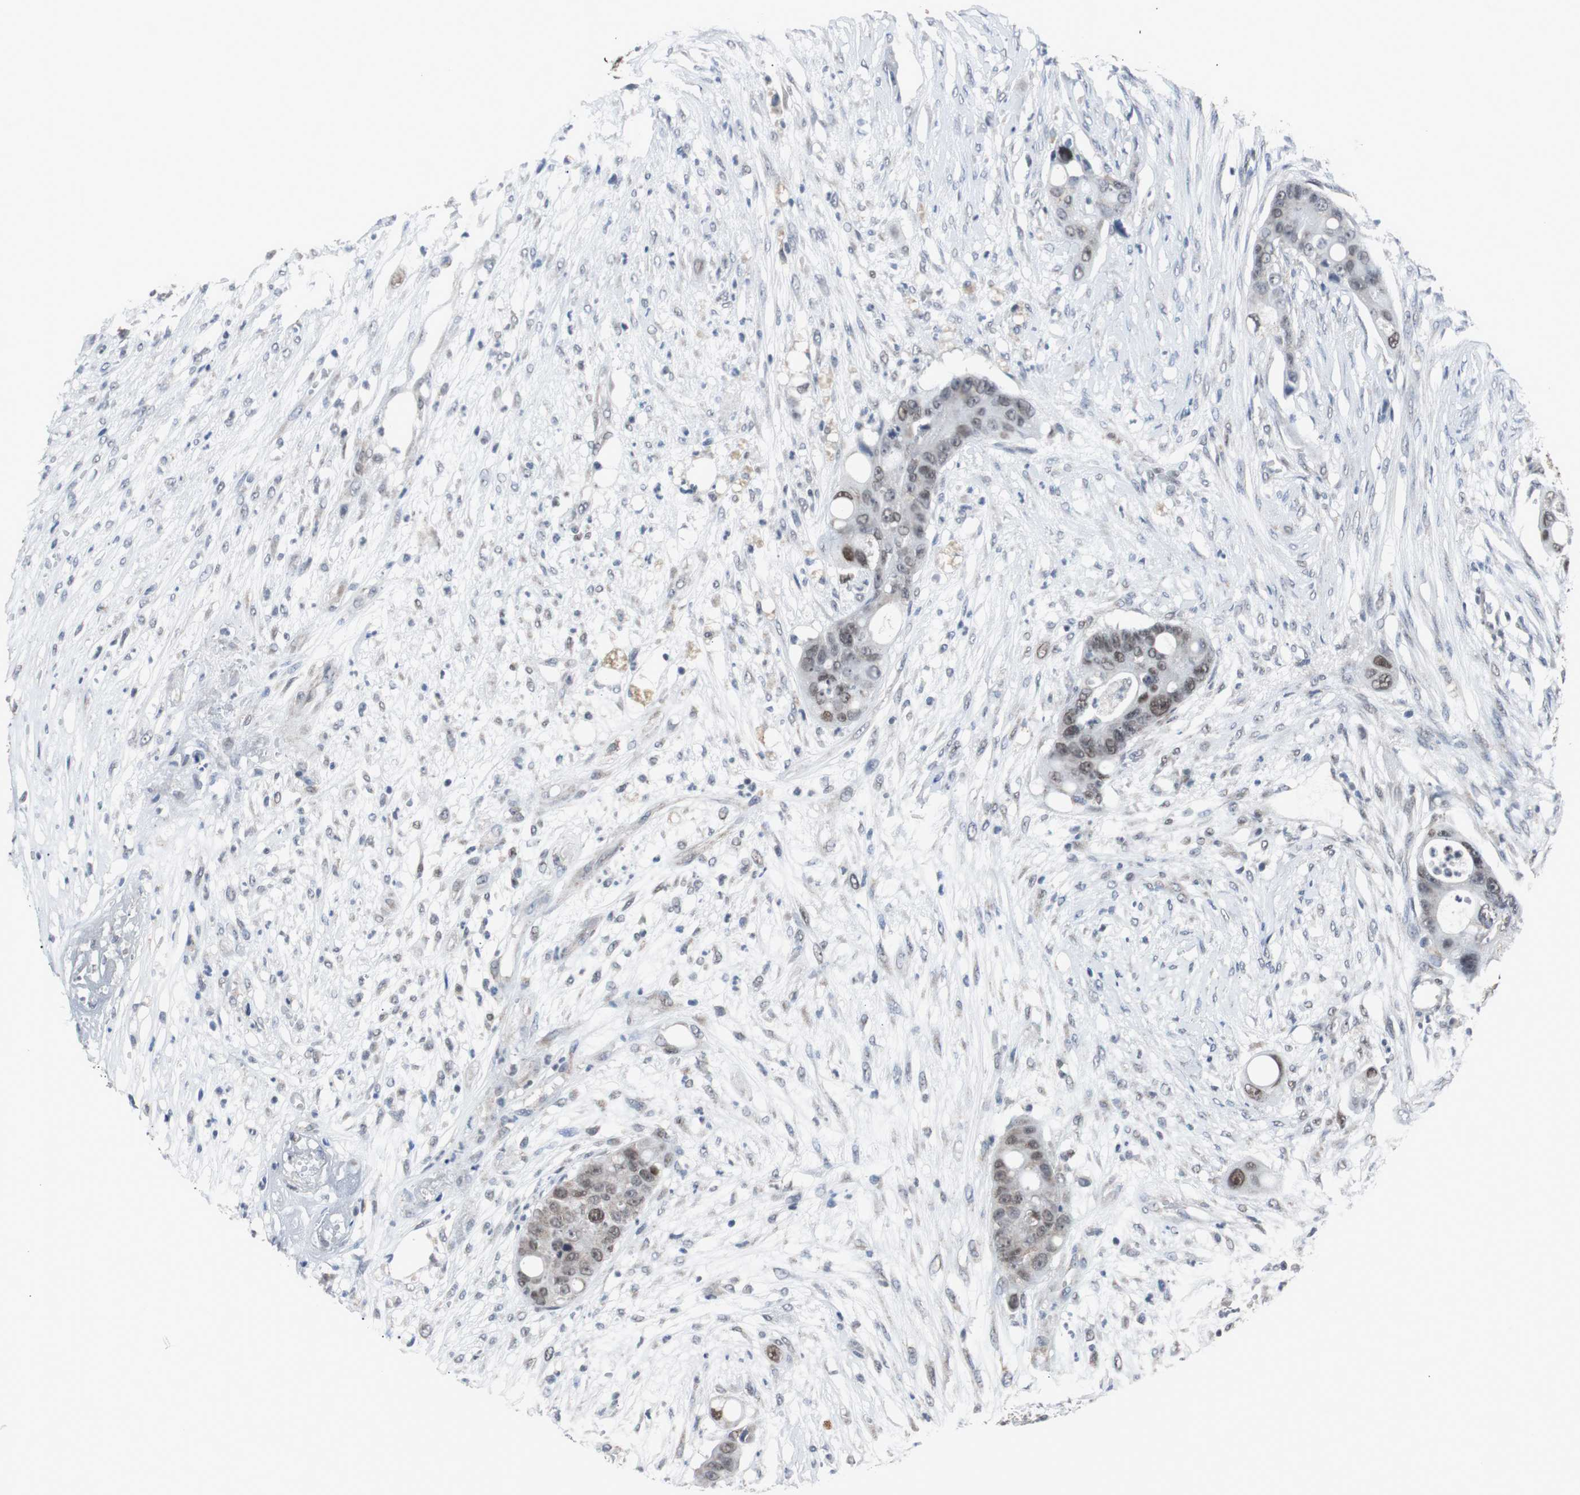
{"staining": {"intensity": "moderate", "quantity": ">75%", "location": "nuclear"}, "tissue": "colorectal cancer", "cell_type": "Tumor cells", "image_type": "cancer", "snomed": [{"axis": "morphology", "description": "Adenocarcinoma, NOS"}, {"axis": "topography", "description": "Colon"}], "caption": "Protein staining of adenocarcinoma (colorectal) tissue reveals moderate nuclear positivity in about >75% of tumor cells. Nuclei are stained in blue.", "gene": "ZHX2", "patient": {"sex": "female", "age": 57}}